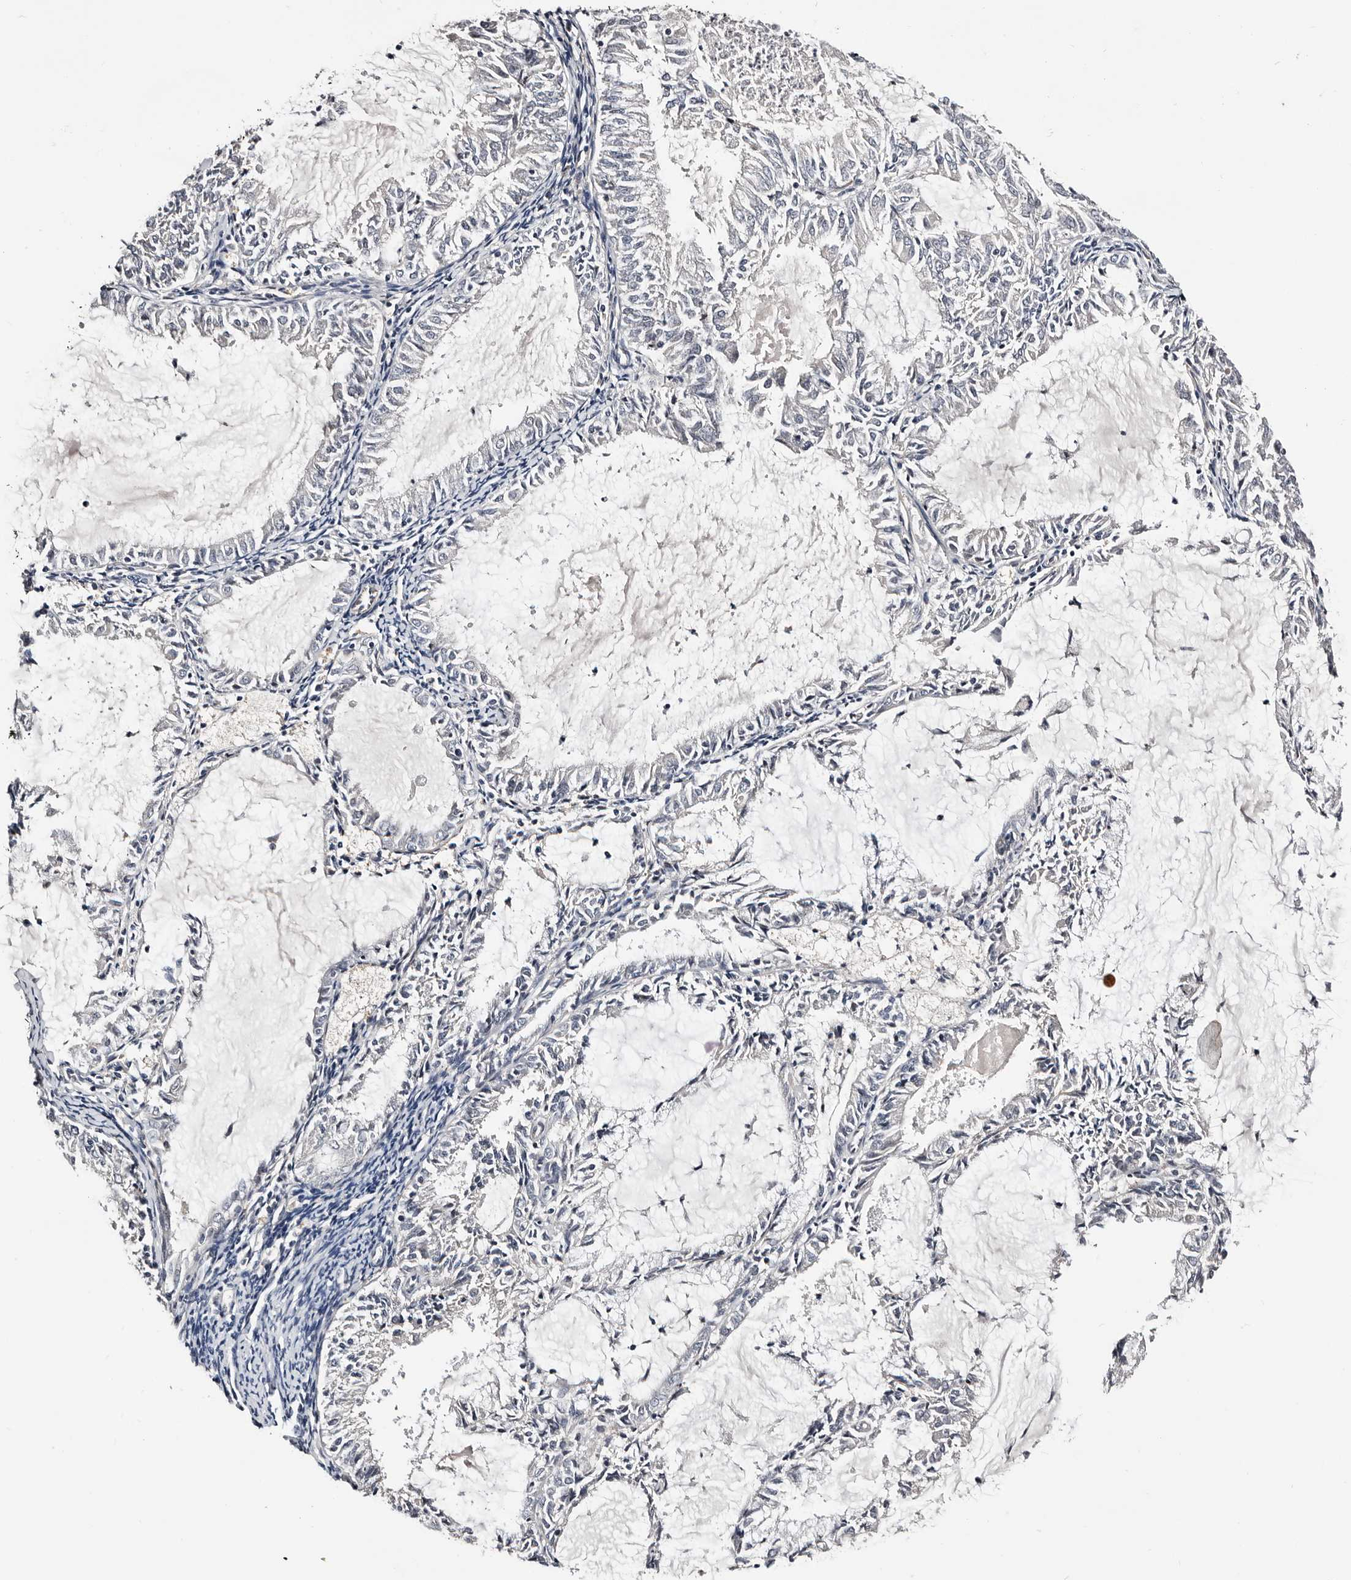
{"staining": {"intensity": "negative", "quantity": "none", "location": "none"}, "tissue": "endometrial cancer", "cell_type": "Tumor cells", "image_type": "cancer", "snomed": [{"axis": "morphology", "description": "Adenocarcinoma, NOS"}, {"axis": "topography", "description": "Endometrium"}], "caption": "DAB immunohistochemical staining of endometrial cancer reveals no significant staining in tumor cells. (Stains: DAB (3,3'-diaminobenzidine) immunohistochemistry with hematoxylin counter stain, Microscopy: brightfield microscopy at high magnification).", "gene": "USH1C", "patient": {"sex": "female", "age": 57}}